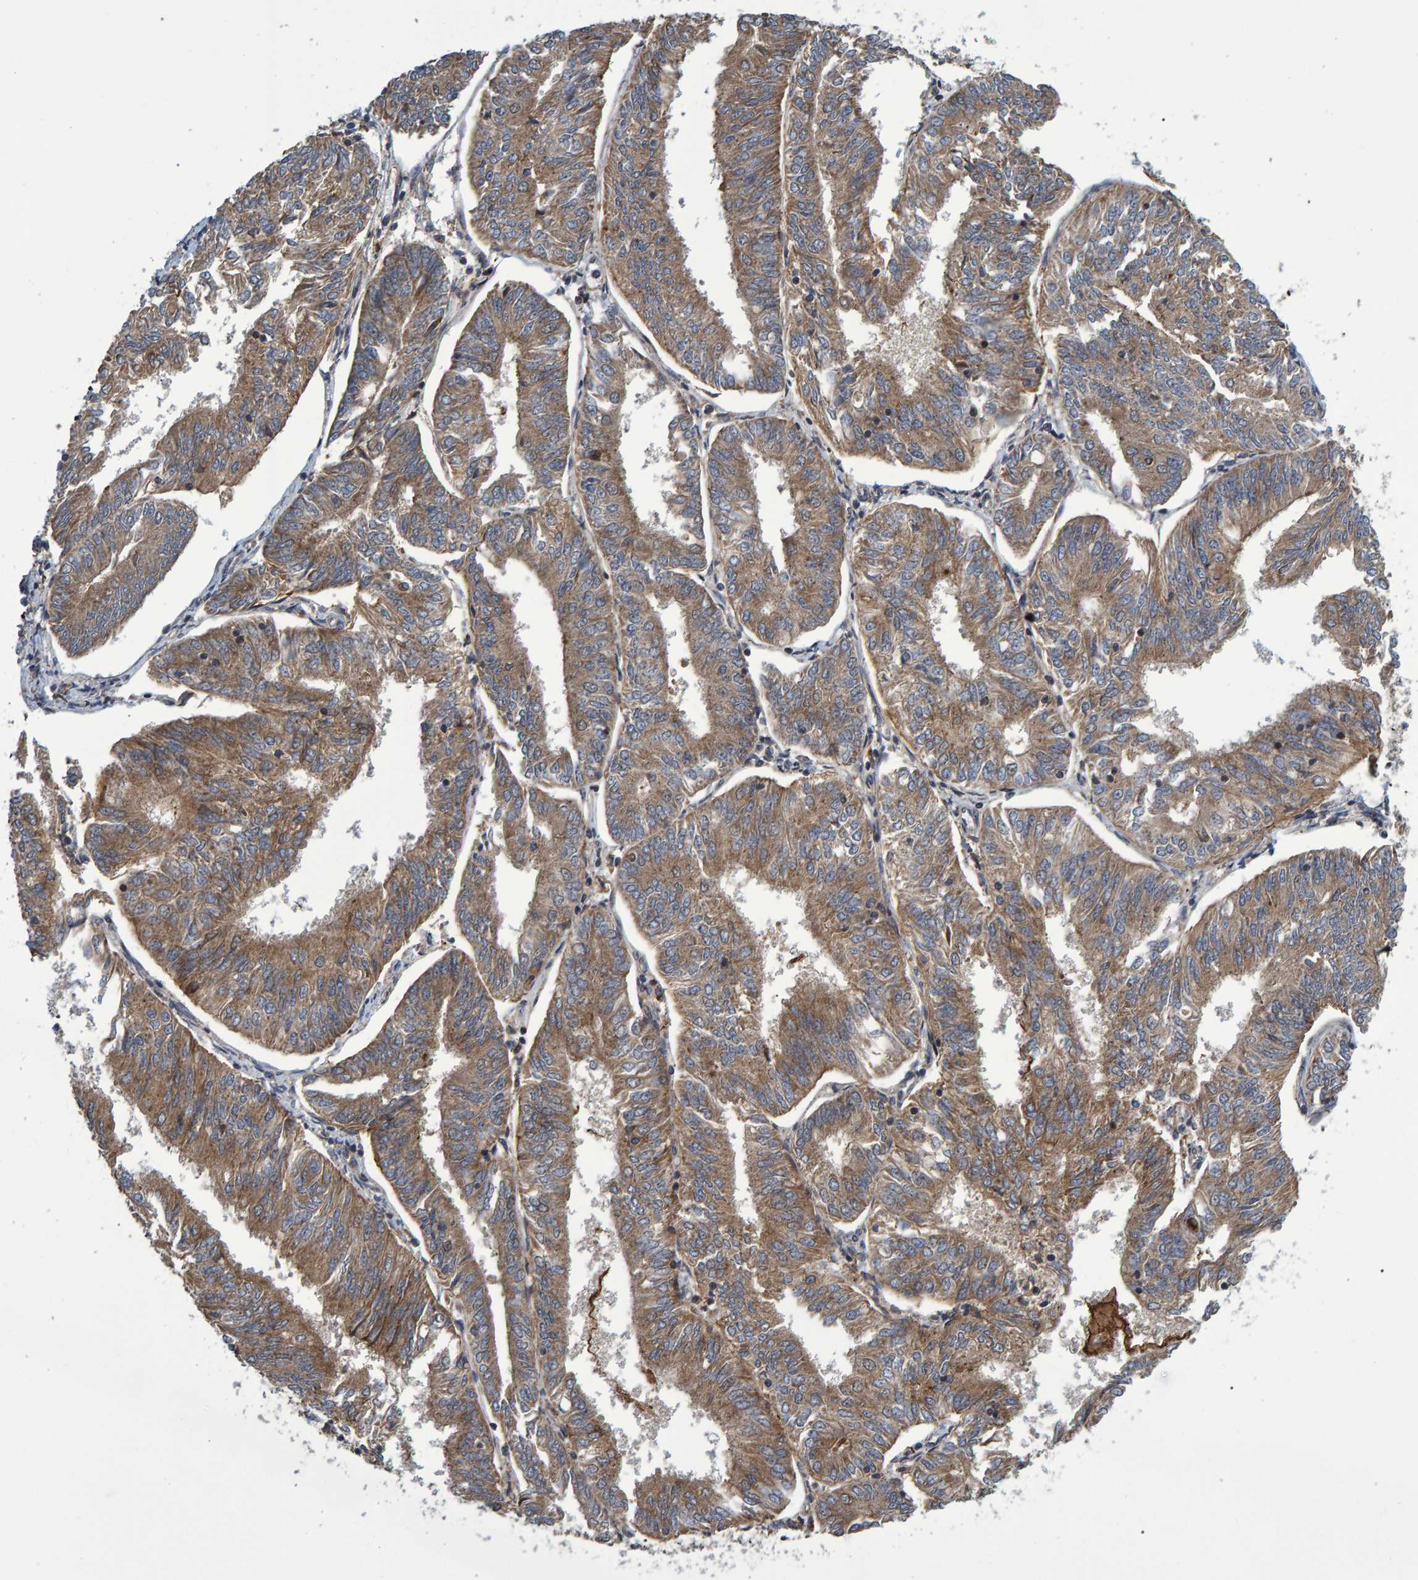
{"staining": {"intensity": "moderate", "quantity": ">75%", "location": "cytoplasmic/membranous"}, "tissue": "endometrial cancer", "cell_type": "Tumor cells", "image_type": "cancer", "snomed": [{"axis": "morphology", "description": "Adenocarcinoma, NOS"}, {"axis": "topography", "description": "Endometrium"}], "caption": "There is medium levels of moderate cytoplasmic/membranous expression in tumor cells of endometrial cancer (adenocarcinoma), as demonstrated by immunohistochemical staining (brown color).", "gene": "ATP6V1H", "patient": {"sex": "female", "age": 58}}